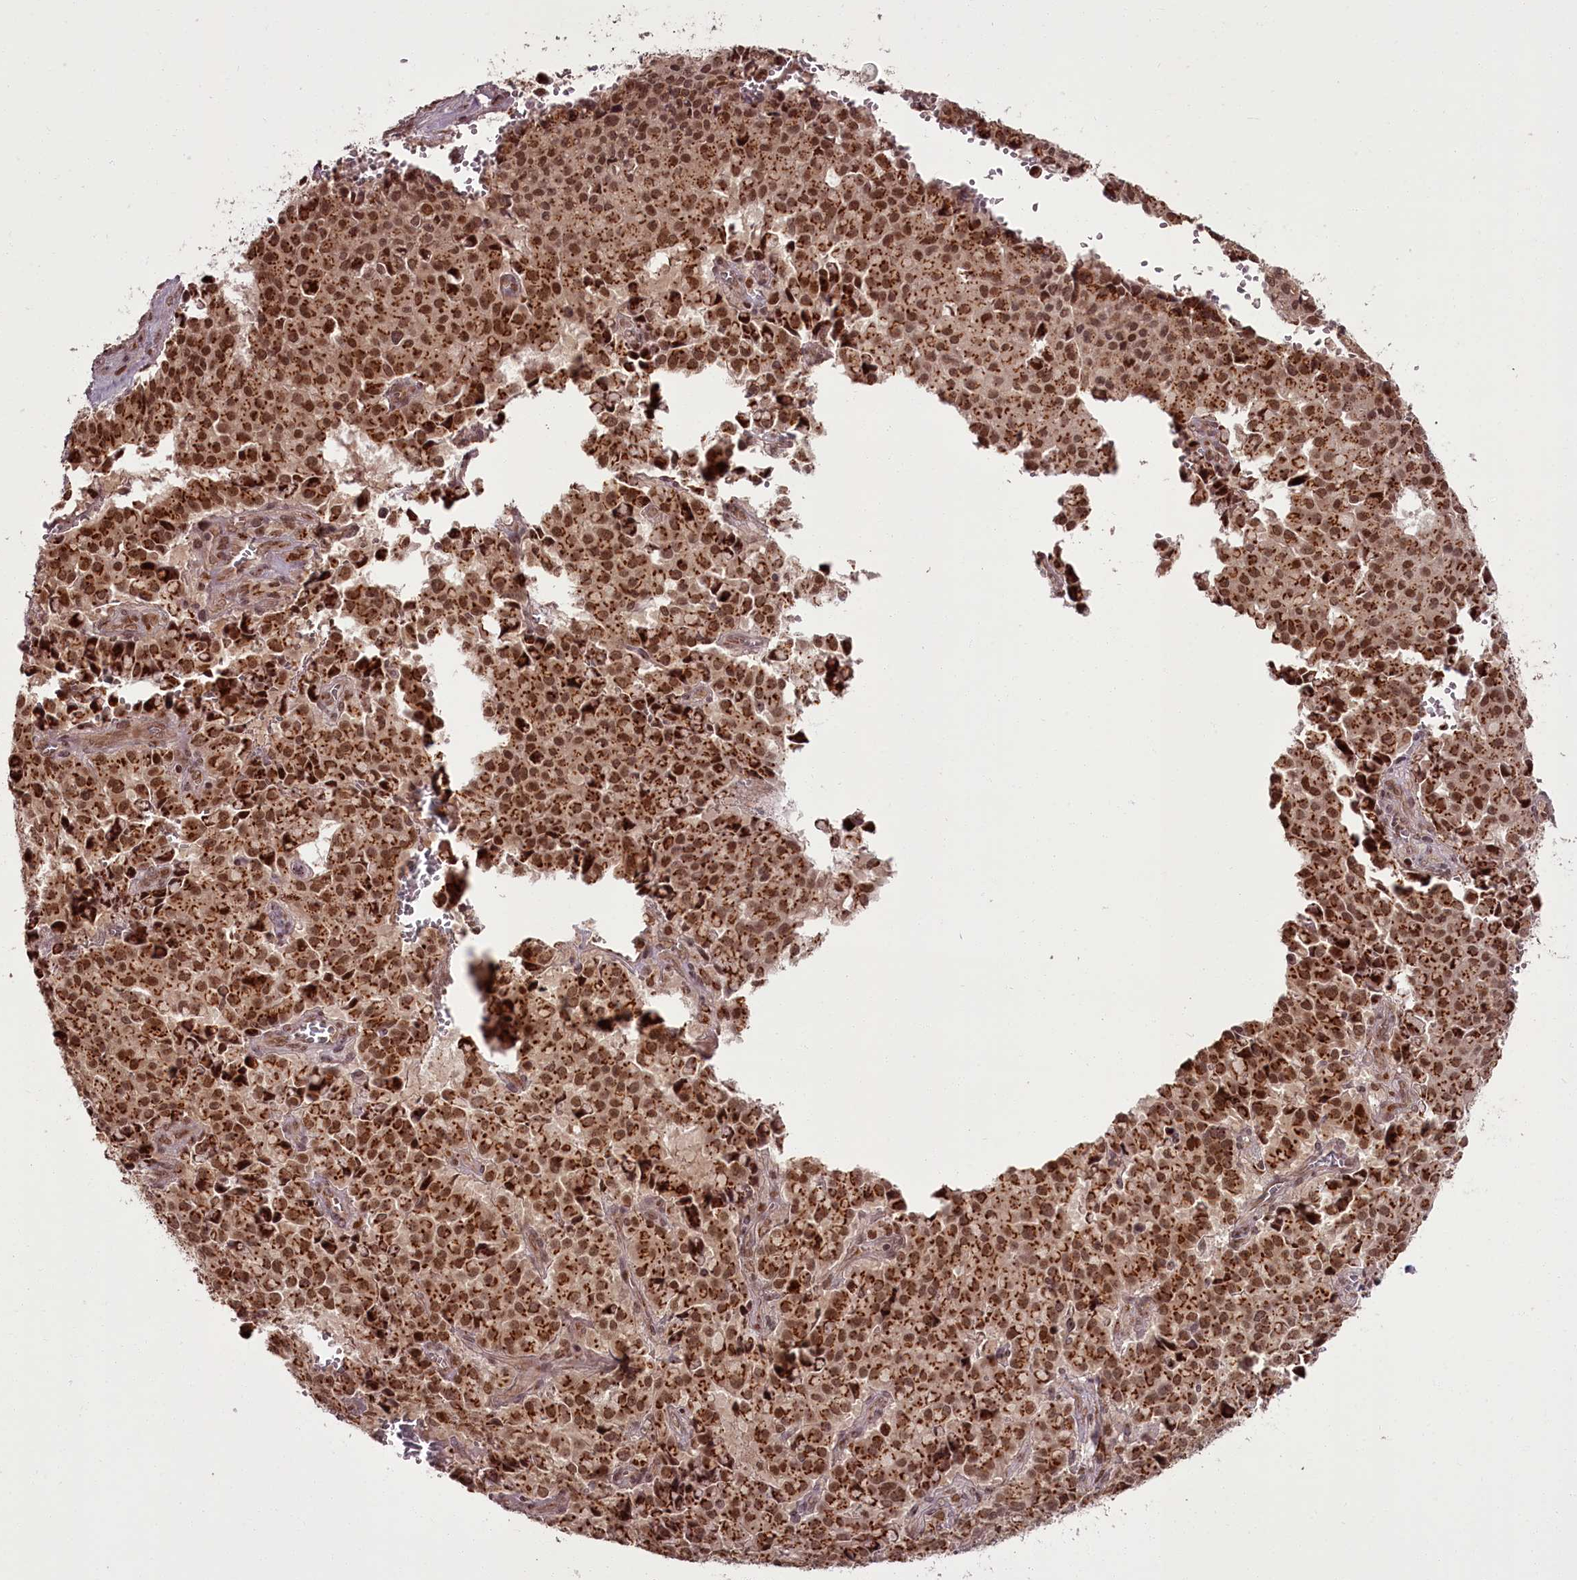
{"staining": {"intensity": "moderate", "quantity": ">75%", "location": "cytoplasmic/membranous,nuclear"}, "tissue": "pancreatic cancer", "cell_type": "Tumor cells", "image_type": "cancer", "snomed": [{"axis": "morphology", "description": "Adenocarcinoma, NOS"}, {"axis": "topography", "description": "Pancreas"}], "caption": "High-power microscopy captured an IHC histopathology image of pancreatic cancer, revealing moderate cytoplasmic/membranous and nuclear expression in about >75% of tumor cells.", "gene": "CEP83", "patient": {"sex": "male", "age": 65}}